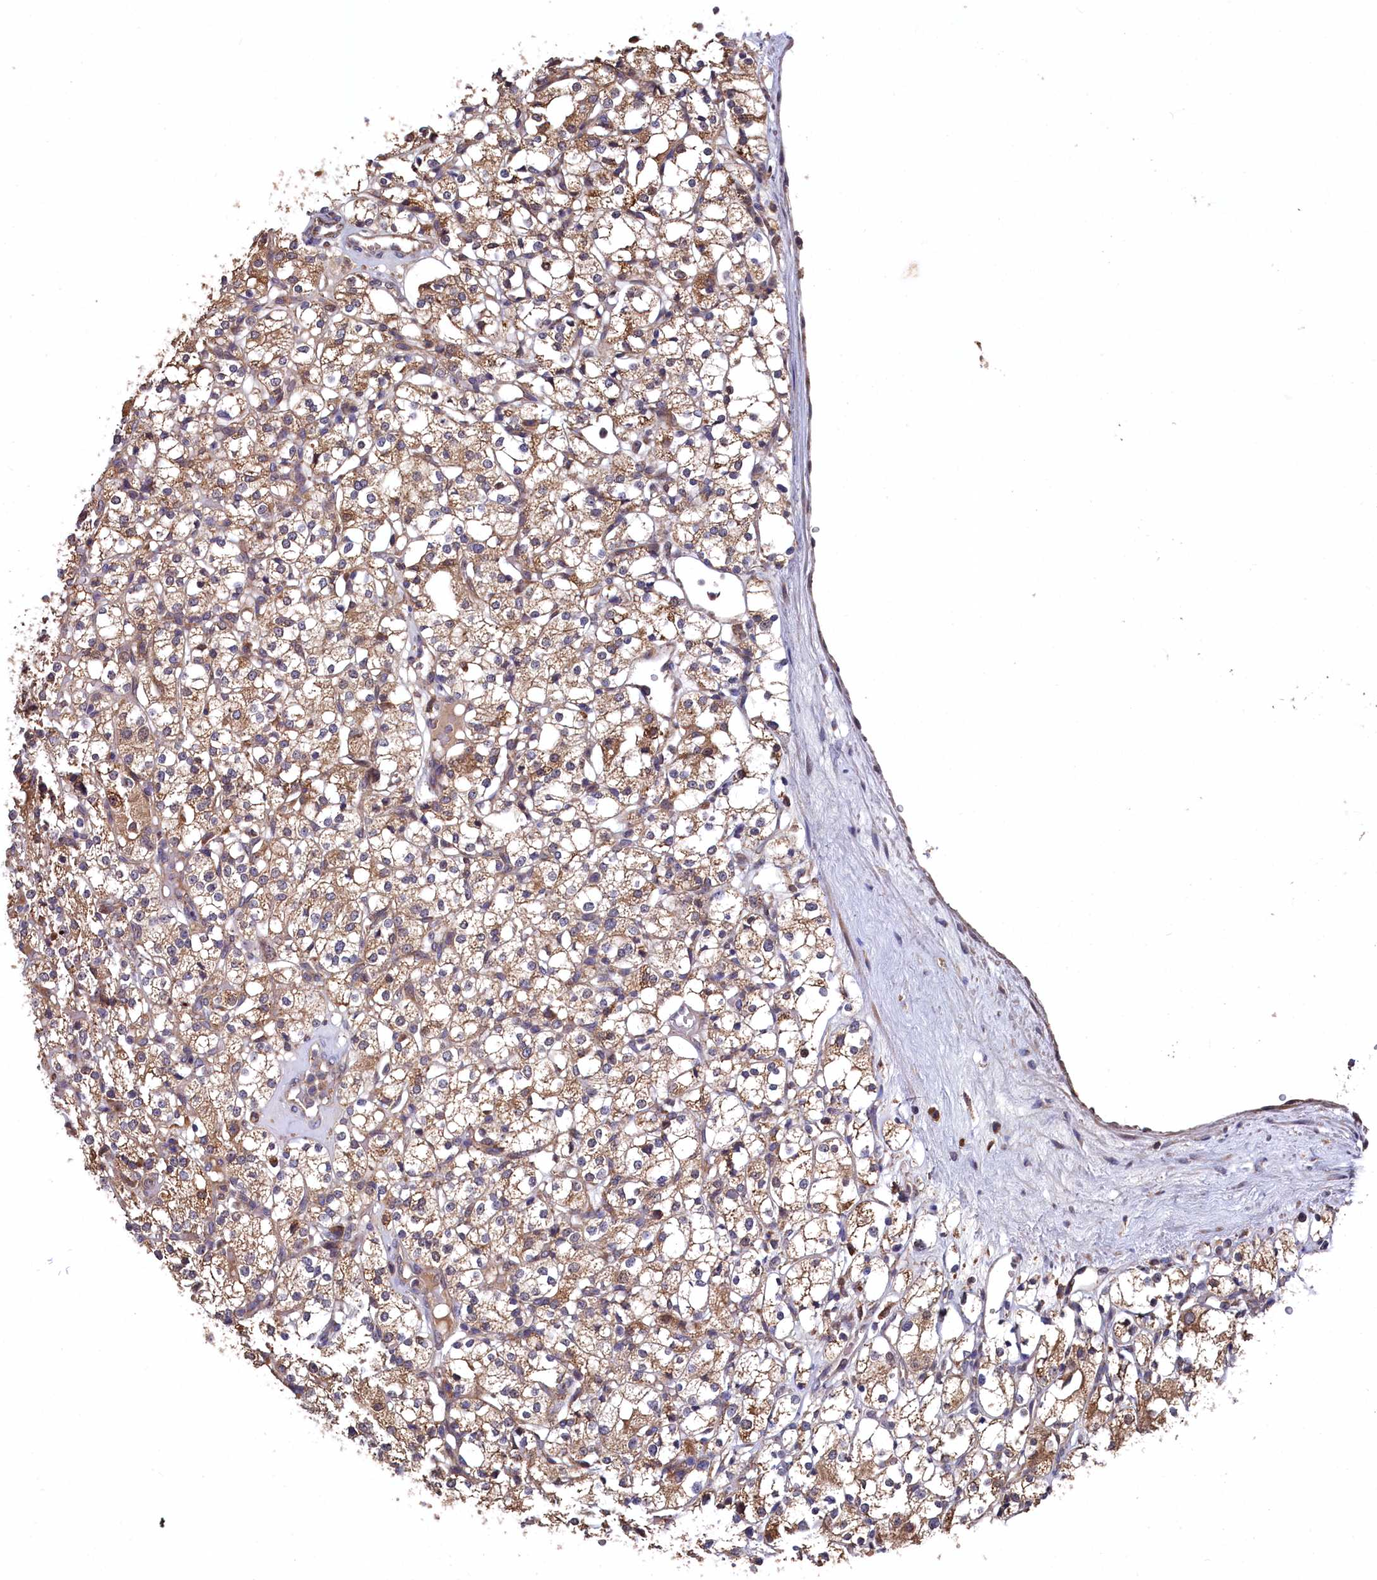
{"staining": {"intensity": "moderate", "quantity": ">75%", "location": "cytoplasmic/membranous"}, "tissue": "renal cancer", "cell_type": "Tumor cells", "image_type": "cancer", "snomed": [{"axis": "morphology", "description": "Adenocarcinoma, NOS"}, {"axis": "topography", "description": "Kidney"}], "caption": "IHC photomicrograph of neoplastic tissue: human renal cancer (adenocarcinoma) stained using IHC exhibits medium levels of moderate protein expression localized specifically in the cytoplasmic/membranous of tumor cells, appearing as a cytoplasmic/membranous brown color.", "gene": "SLC12A4", "patient": {"sex": "male", "age": 77}}